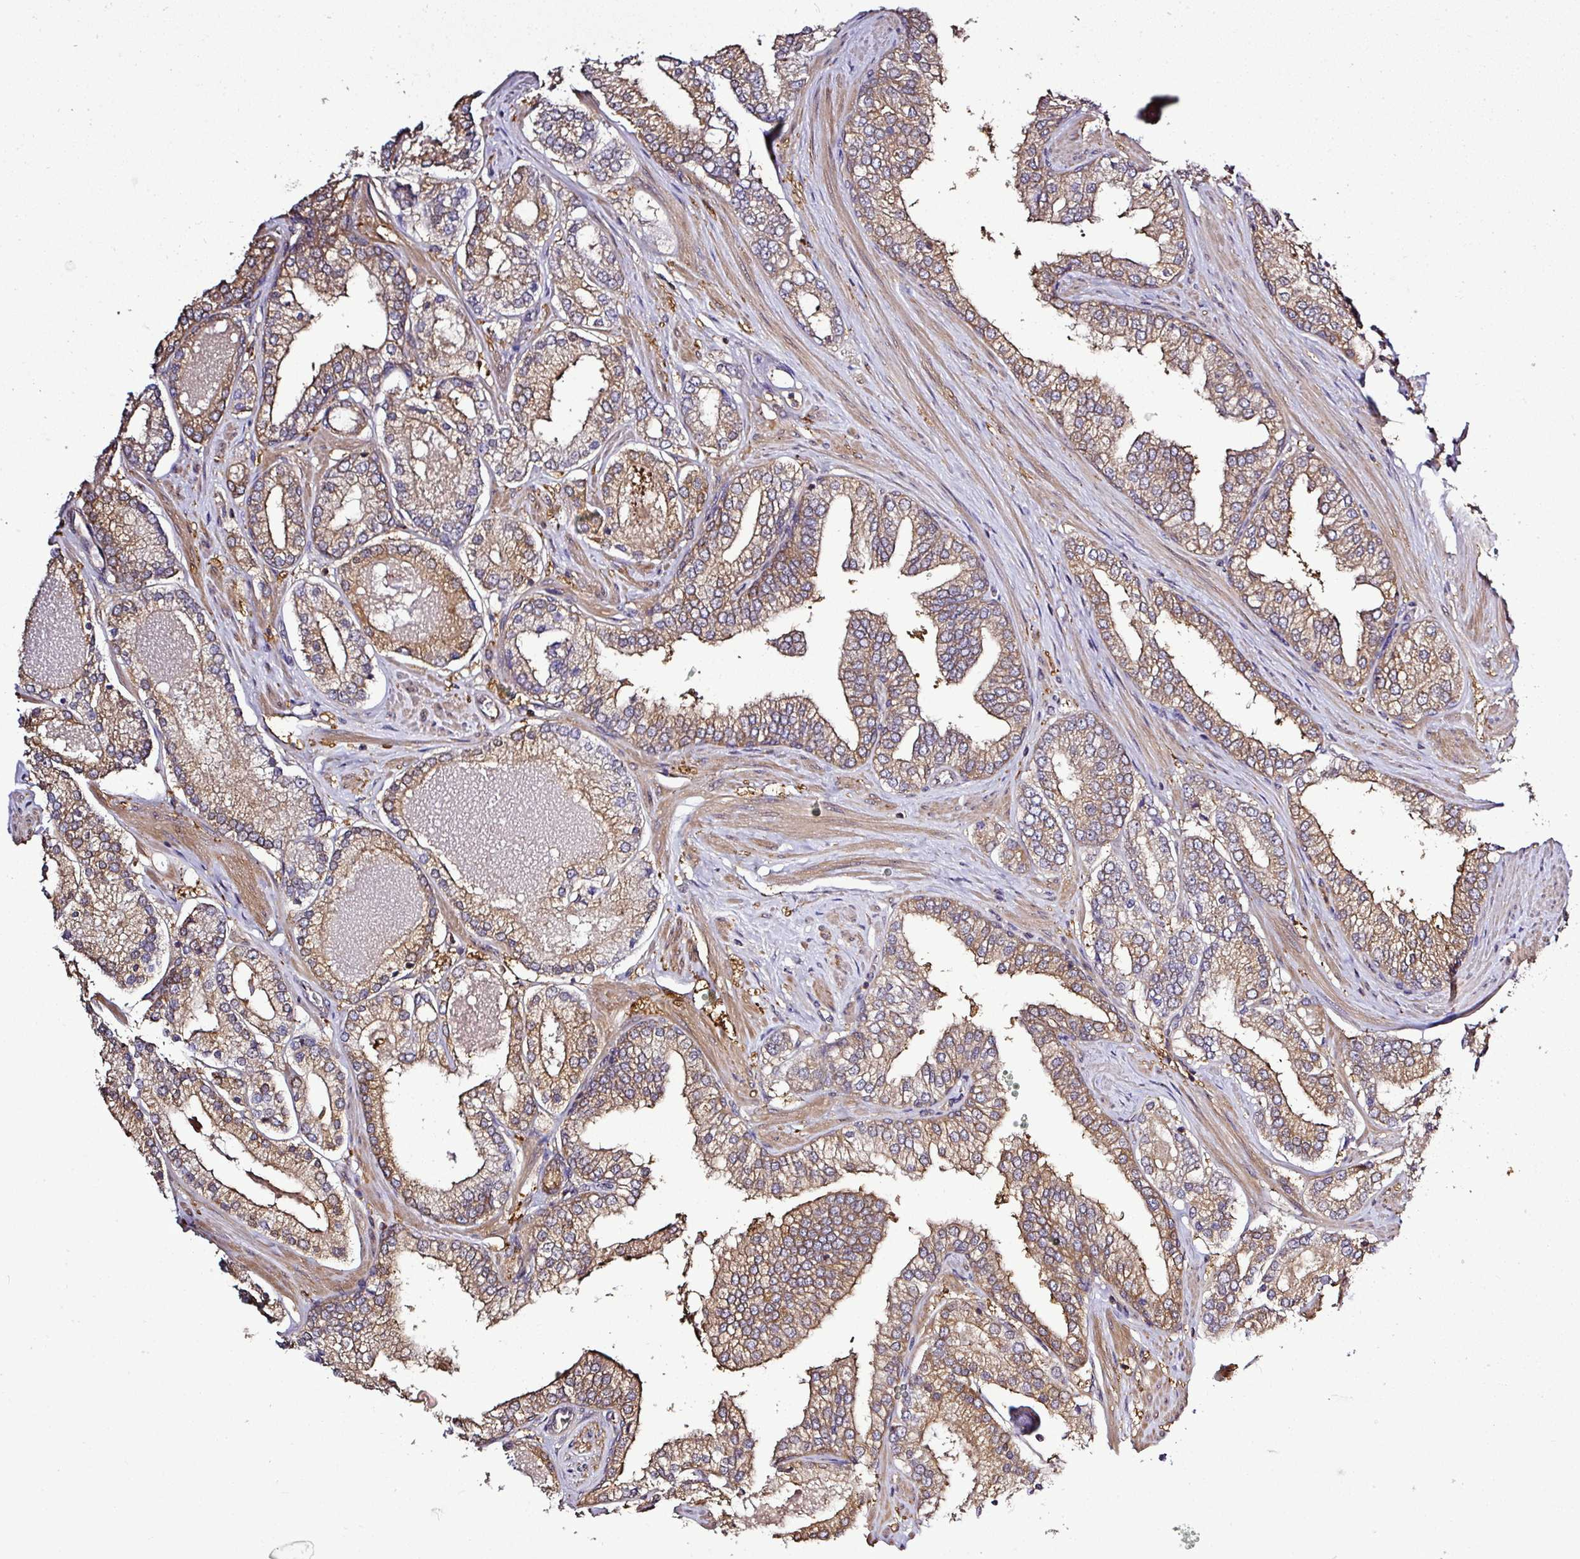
{"staining": {"intensity": "weak", "quantity": ">75%", "location": "cytoplasmic/membranous"}, "tissue": "prostate cancer", "cell_type": "Tumor cells", "image_type": "cancer", "snomed": [{"axis": "morphology", "description": "Adenocarcinoma, Low grade"}, {"axis": "topography", "description": "Prostate"}], "caption": "A brown stain labels weak cytoplasmic/membranous expression of a protein in prostate cancer (adenocarcinoma (low-grade)) tumor cells. (DAB IHC, brown staining for protein, blue staining for nuclei).", "gene": "TMEM107", "patient": {"sex": "male", "age": 42}}